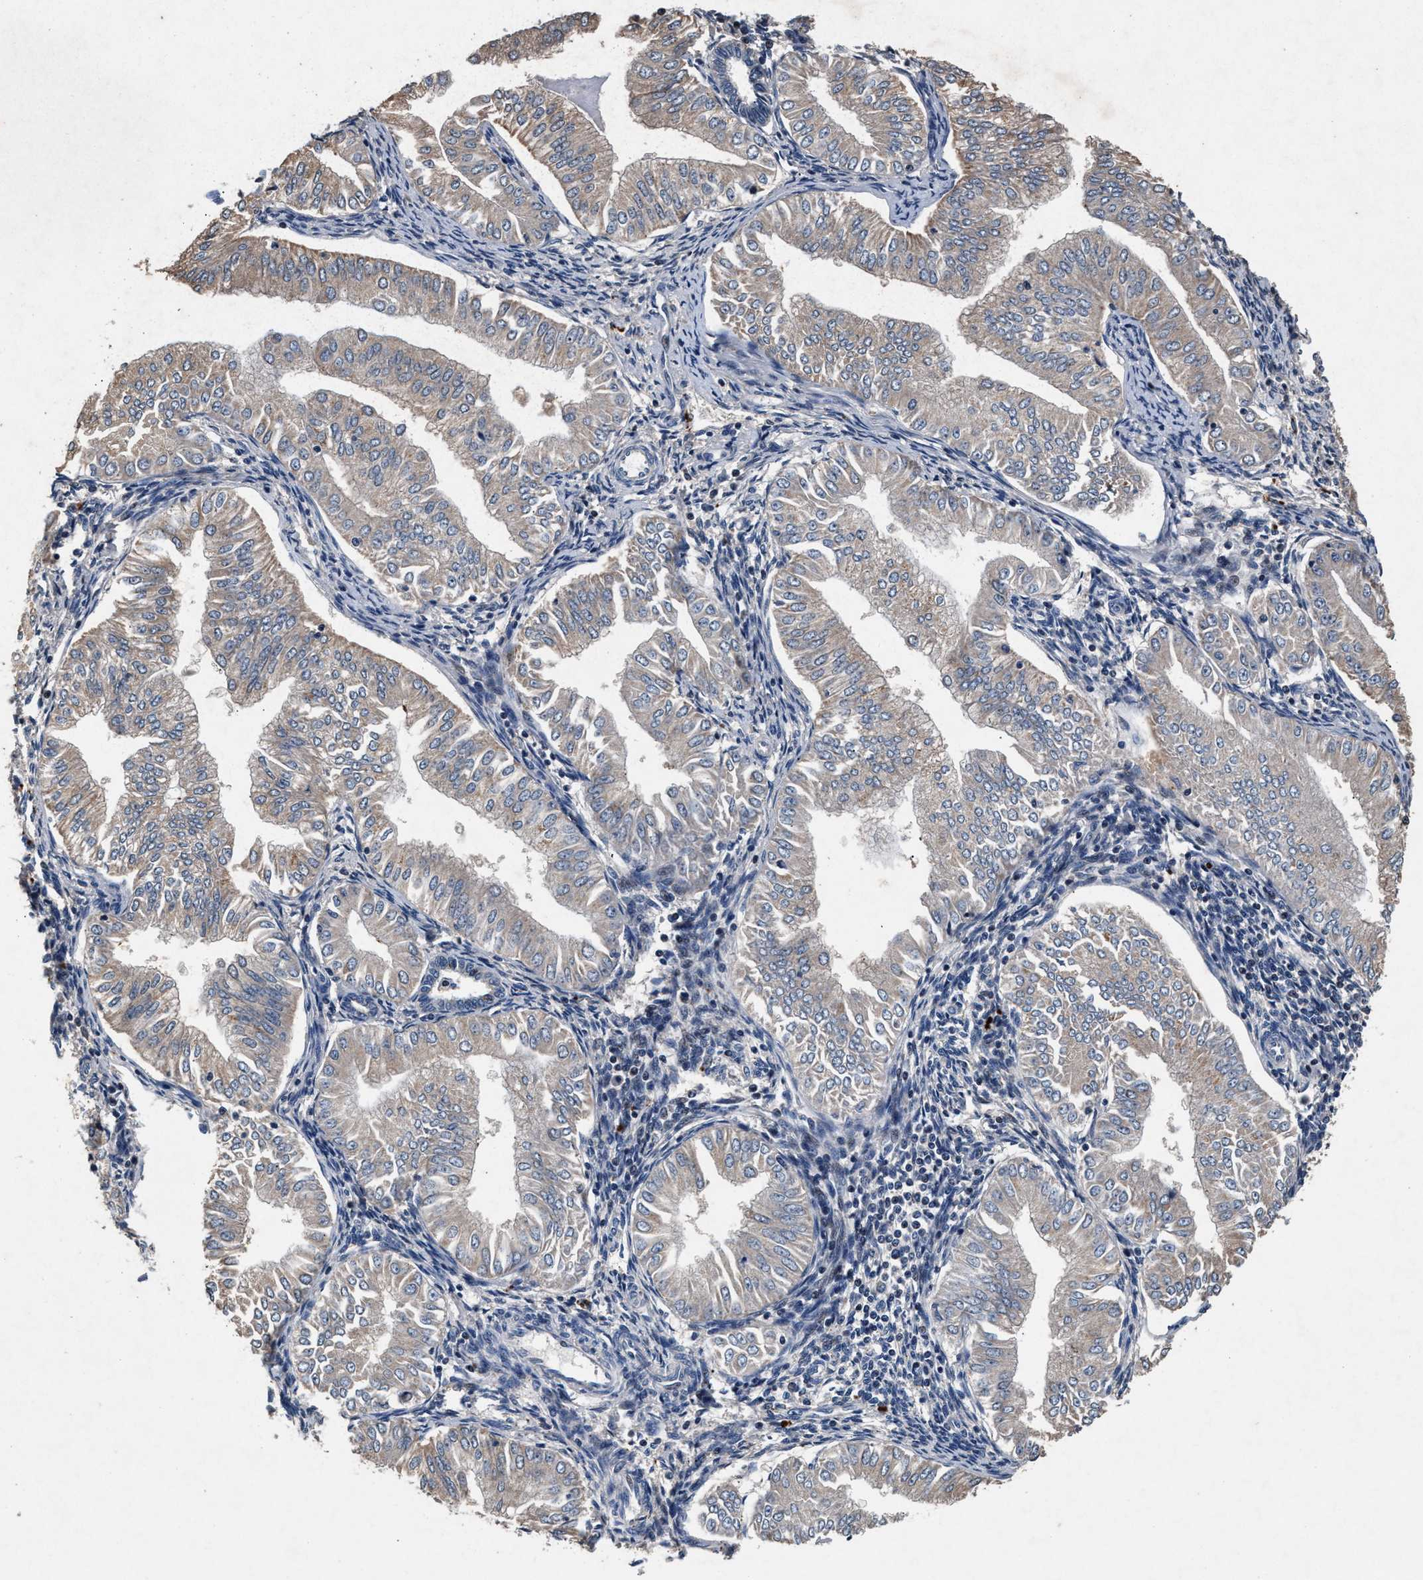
{"staining": {"intensity": "weak", "quantity": "<25%", "location": "cytoplasmic/membranous"}, "tissue": "endometrial cancer", "cell_type": "Tumor cells", "image_type": "cancer", "snomed": [{"axis": "morphology", "description": "Normal tissue, NOS"}, {"axis": "morphology", "description": "Adenocarcinoma, NOS"}, {"axis": "topography", "description": "Endometrium"}], "caption": "Histopathology image shows no protein expression in tumor cells of endometrial adenocarcinoma tissue.", "gene": "PKD2L1", "patient": {"sex": "female", "age": 53}}